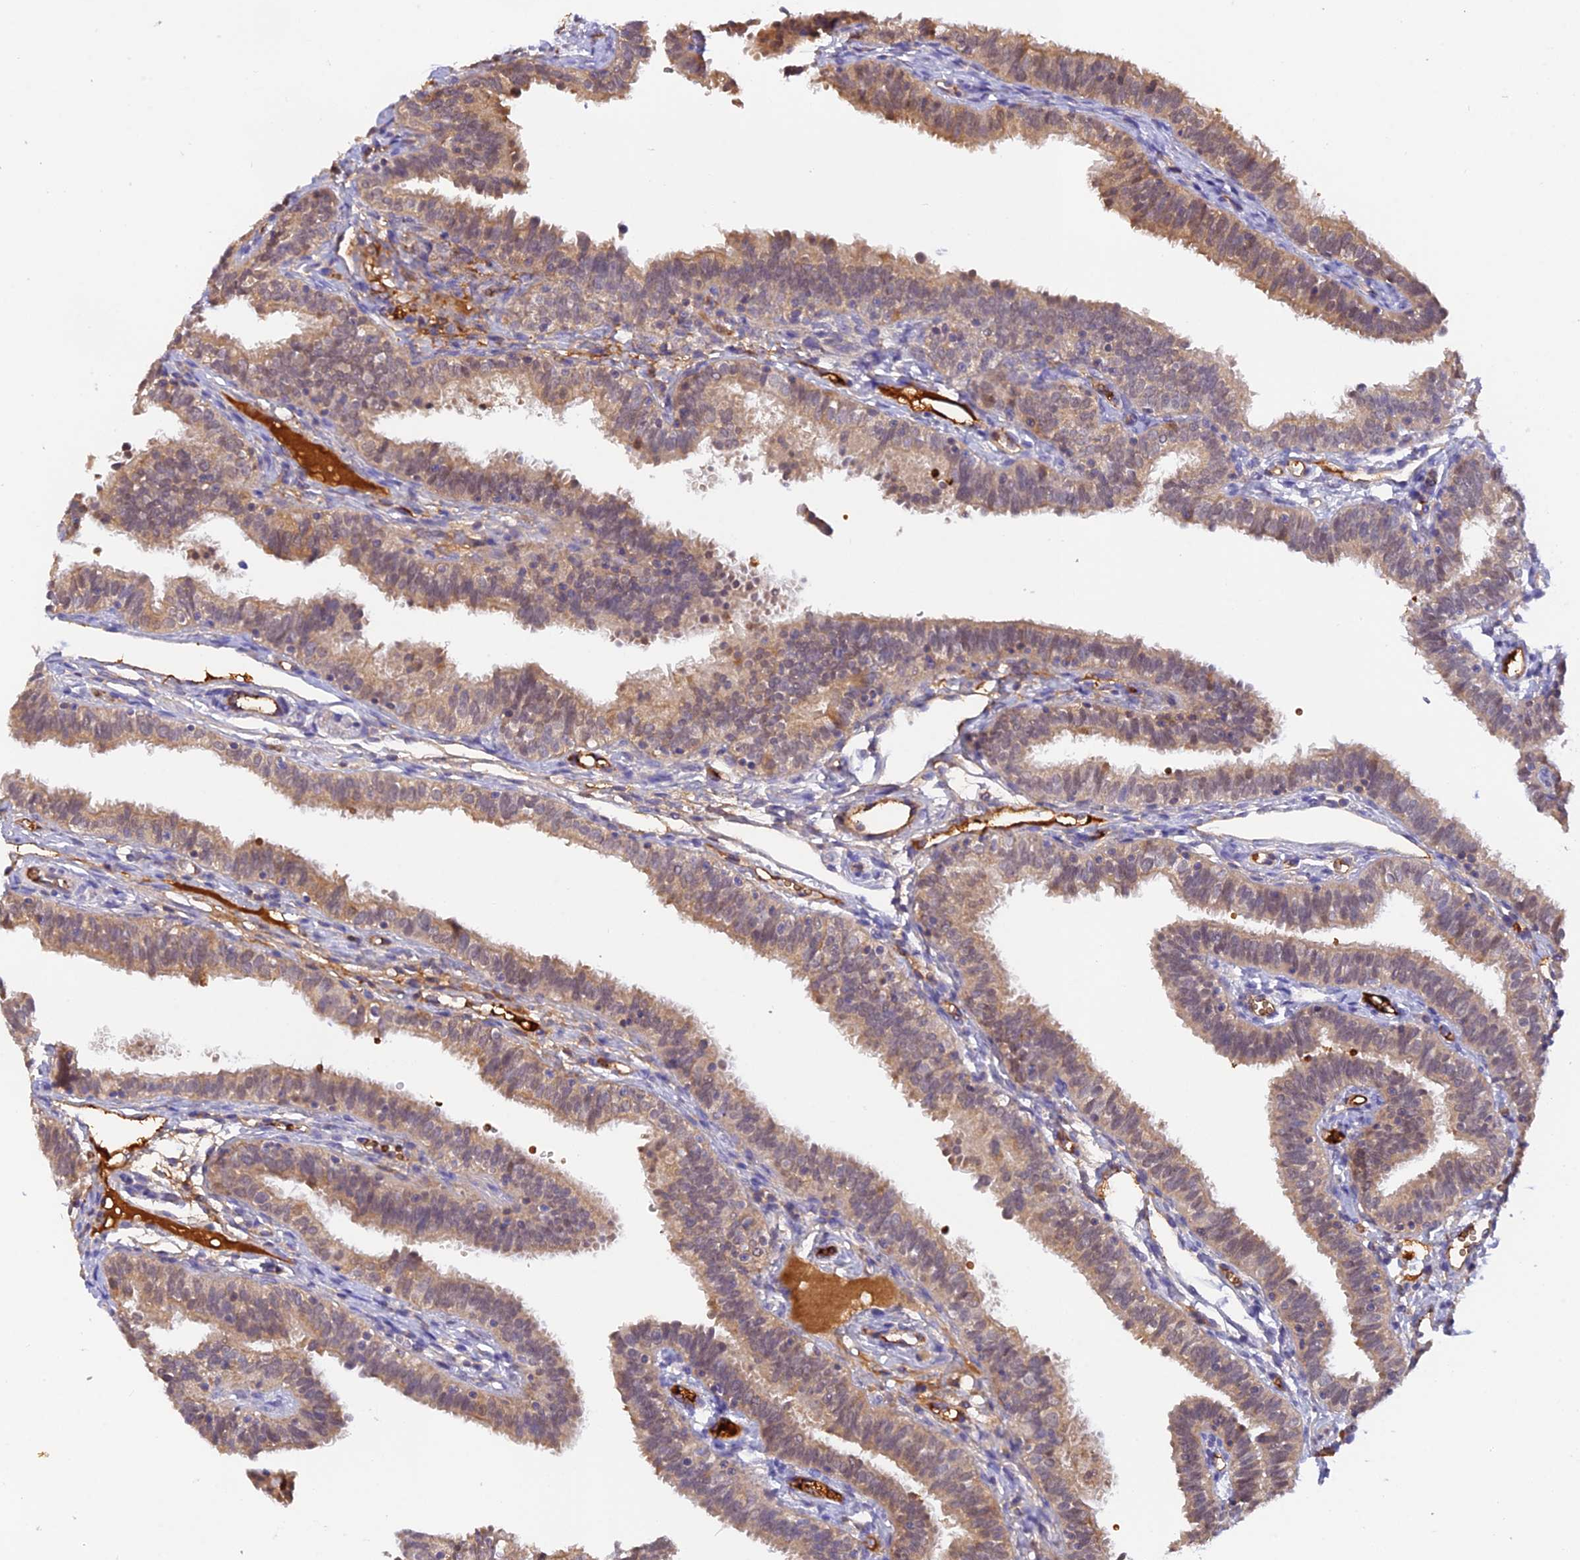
{"staining": {"intensity": "moderate", "quantity": ">75%", "location": "cytoplasmic/membranous"}, "tissue": "fallopian tube", "cell_type": "Glandular cells", "image_type": "normal", "snomed": [{"axis": "morphology", "description": "Normal tissue, NOS"}, {"axis": "topography", "description": "Fallopian tube"}], "caption": "An image showing moderate cytoplasmic/membranous expression in approximately >75% of glandular cells in normal fallopian tube, as visualized by brown immunohistochemical staining.", "gene": "HDHD2", "patient": {"sex": "female", "age": 35}}